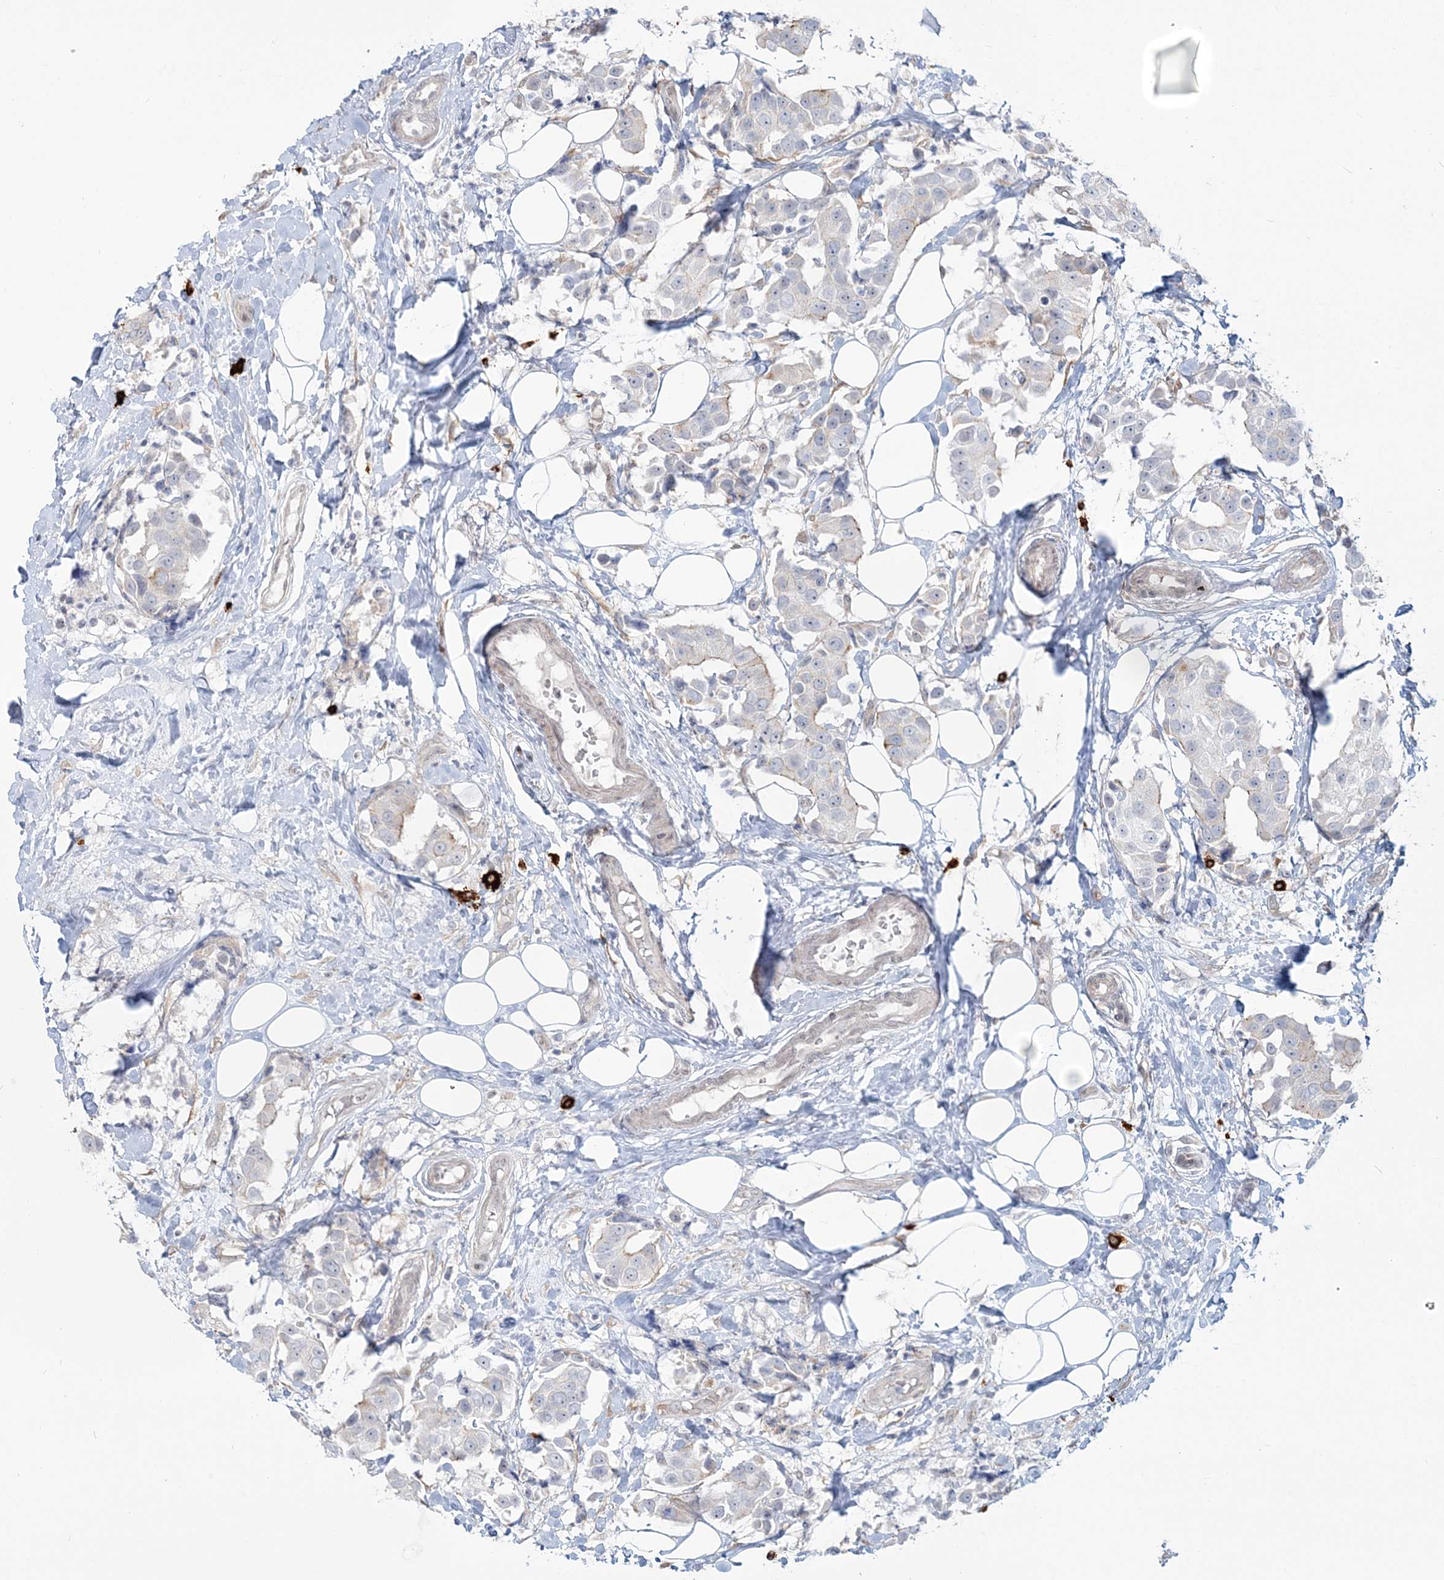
{"staining": {"intensity": "negative", "quantity": "none", "location": "none"}, "tissue": "breast cancer", "cell_type": "Tumor cells", "image_type": "cancer", "snomed": [{"axis": "morphology", "description": "Normal tissue, NOS"}, {"axis": "morphology", "description": "Duct carcinoma"}, {"axis": "topography", "description": "Breast"}], "caption": "The photomicrograph reveals no staining of tumor cells in breast infiltrating ductal carcinoma. (IHC, brightfield microscopy, high magnification).", "gene": "SH3PXD2A", "patient": {"sex": "female", "age": 39}}